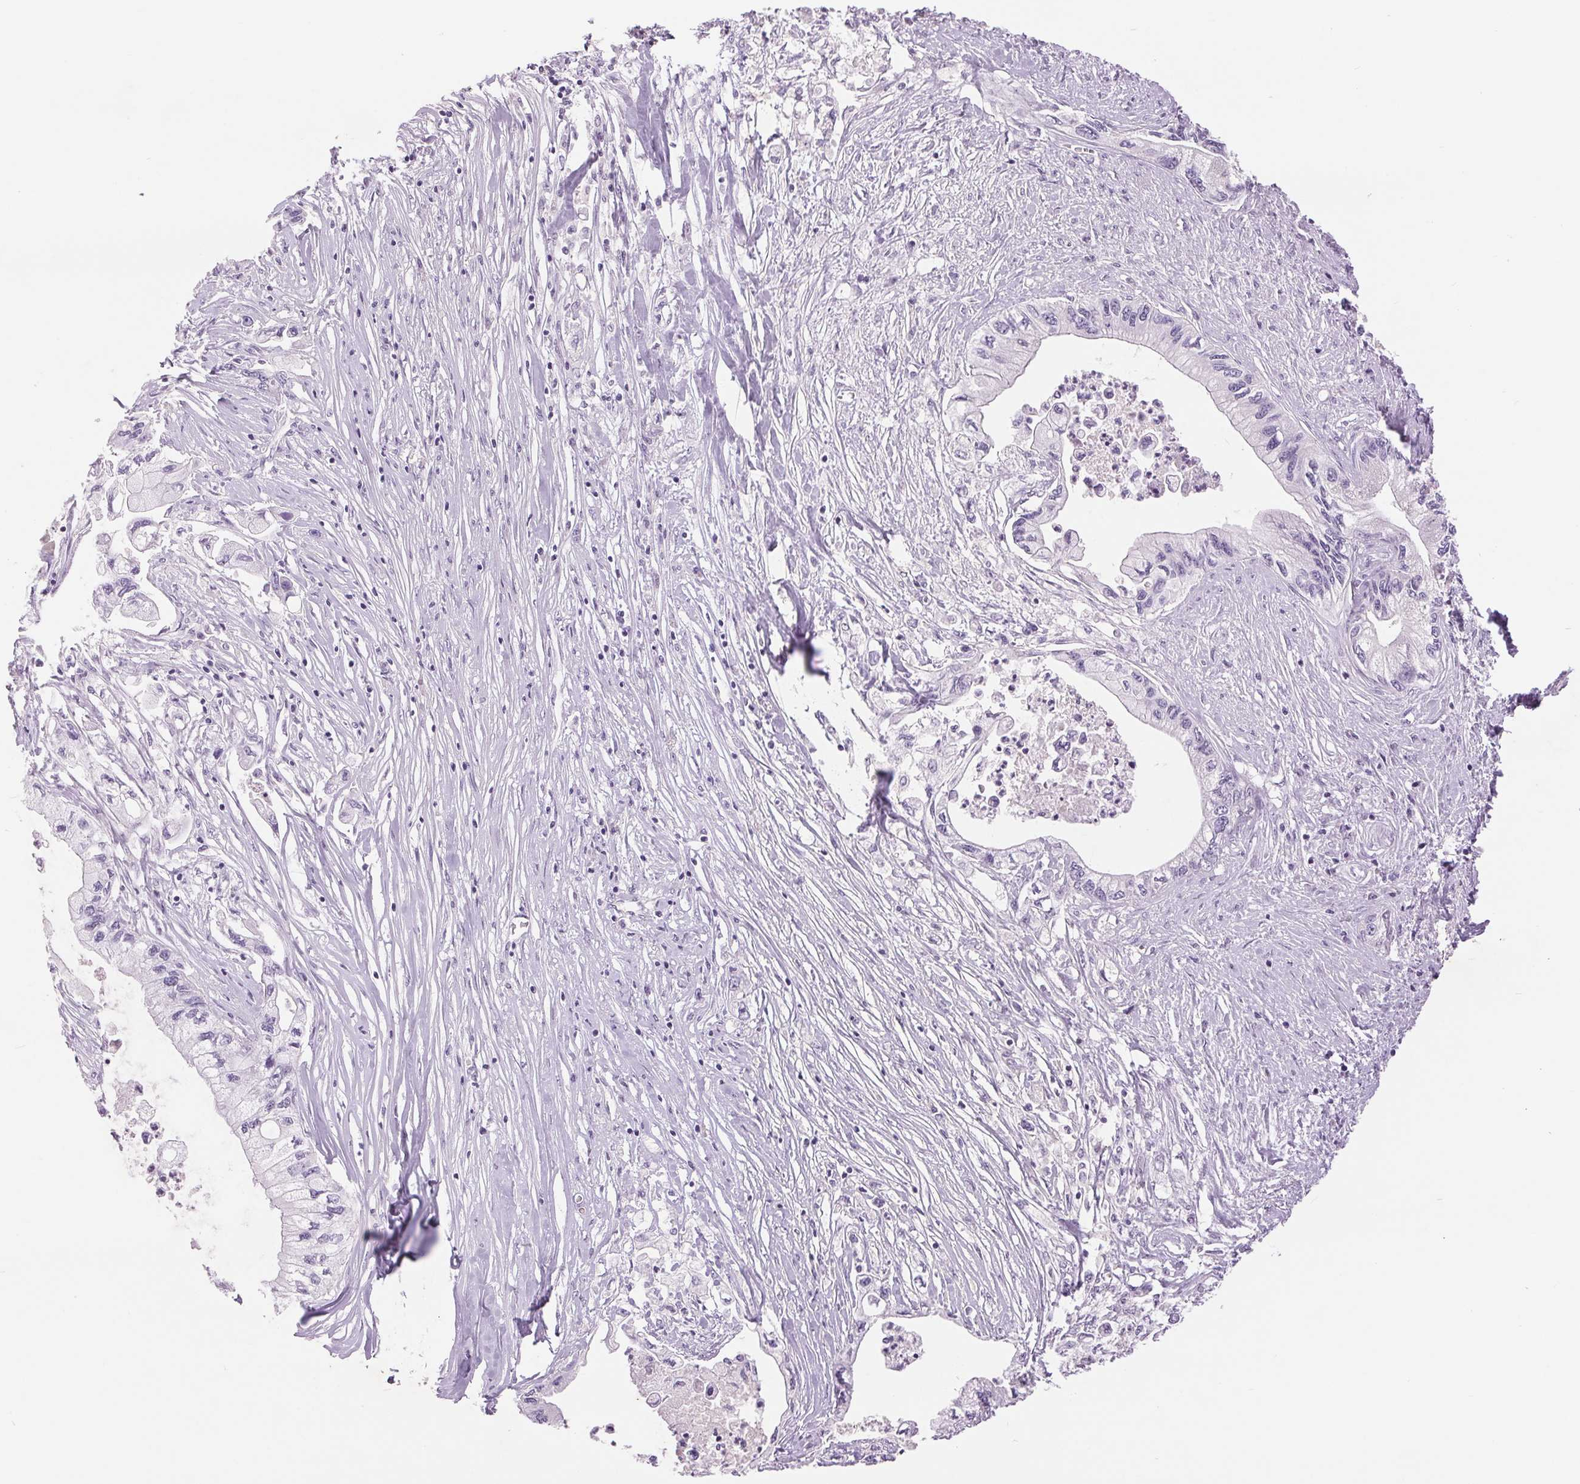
{"staining": {"intensity": "negative", "quantity": "none", "location": "none"}, "tissue": "pancreatic cancer", "cell_type": "Tumor cells", "image_type": "cancer", "snomed": [{"axis": "morphology", "description": "Adenocarcinoma, NOS"}, {"axis": "topography", "description": "Pancreas"}], "caption": "Protein analysis of pancreatic cancer displays no significant positivity in tumor cells.", "gene": "FXYD4", "patient": {"sex": "male", "age": 61}}